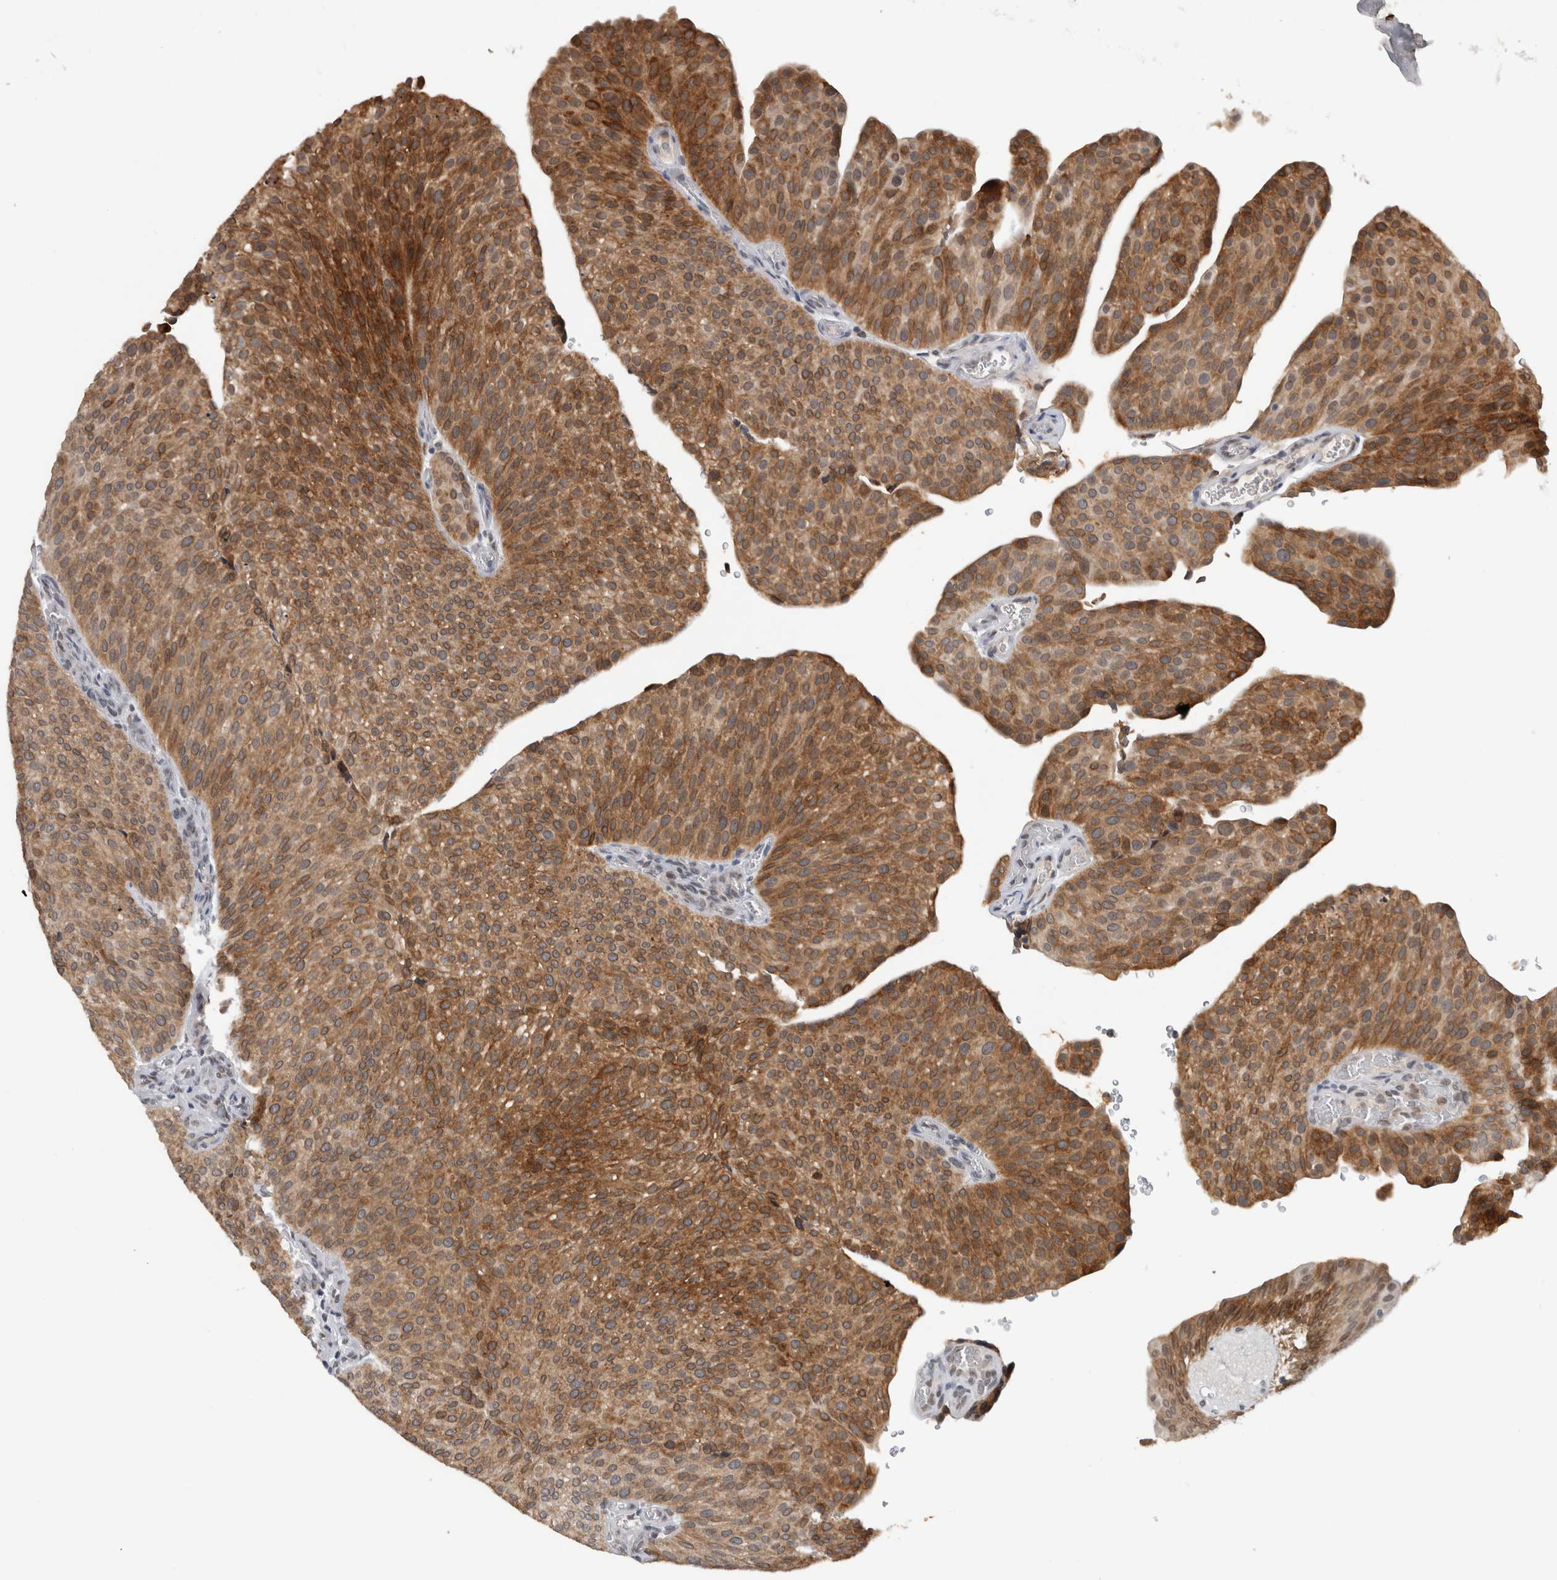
{"staining": {"intensity": "moderate", "quantity": ">75%", "location": "cytoplasmic/membranous"}, "tissue": "urothelial cancer", "cell_type": "Tumor cells", "image_type": "cancer", "snomed": [{"axis": "morphology", "description": "Normal tissue, NOS"}, {"axis": "morphology", "description": "Urothelial carcinoma, Low grade"}, {"axis": "topography", "description": "Smooth muscle"}, {"axis": "topography", "description": "Urinary bladder"}], "caption": "Human urothelial cancer stained for a protein (brown) displays moderate cytoplasmic/membranous positive staining in approximately >75% of tumor cells.", "gene": "PRXL2A", "patient": {"sex": "male", "age": 60}}